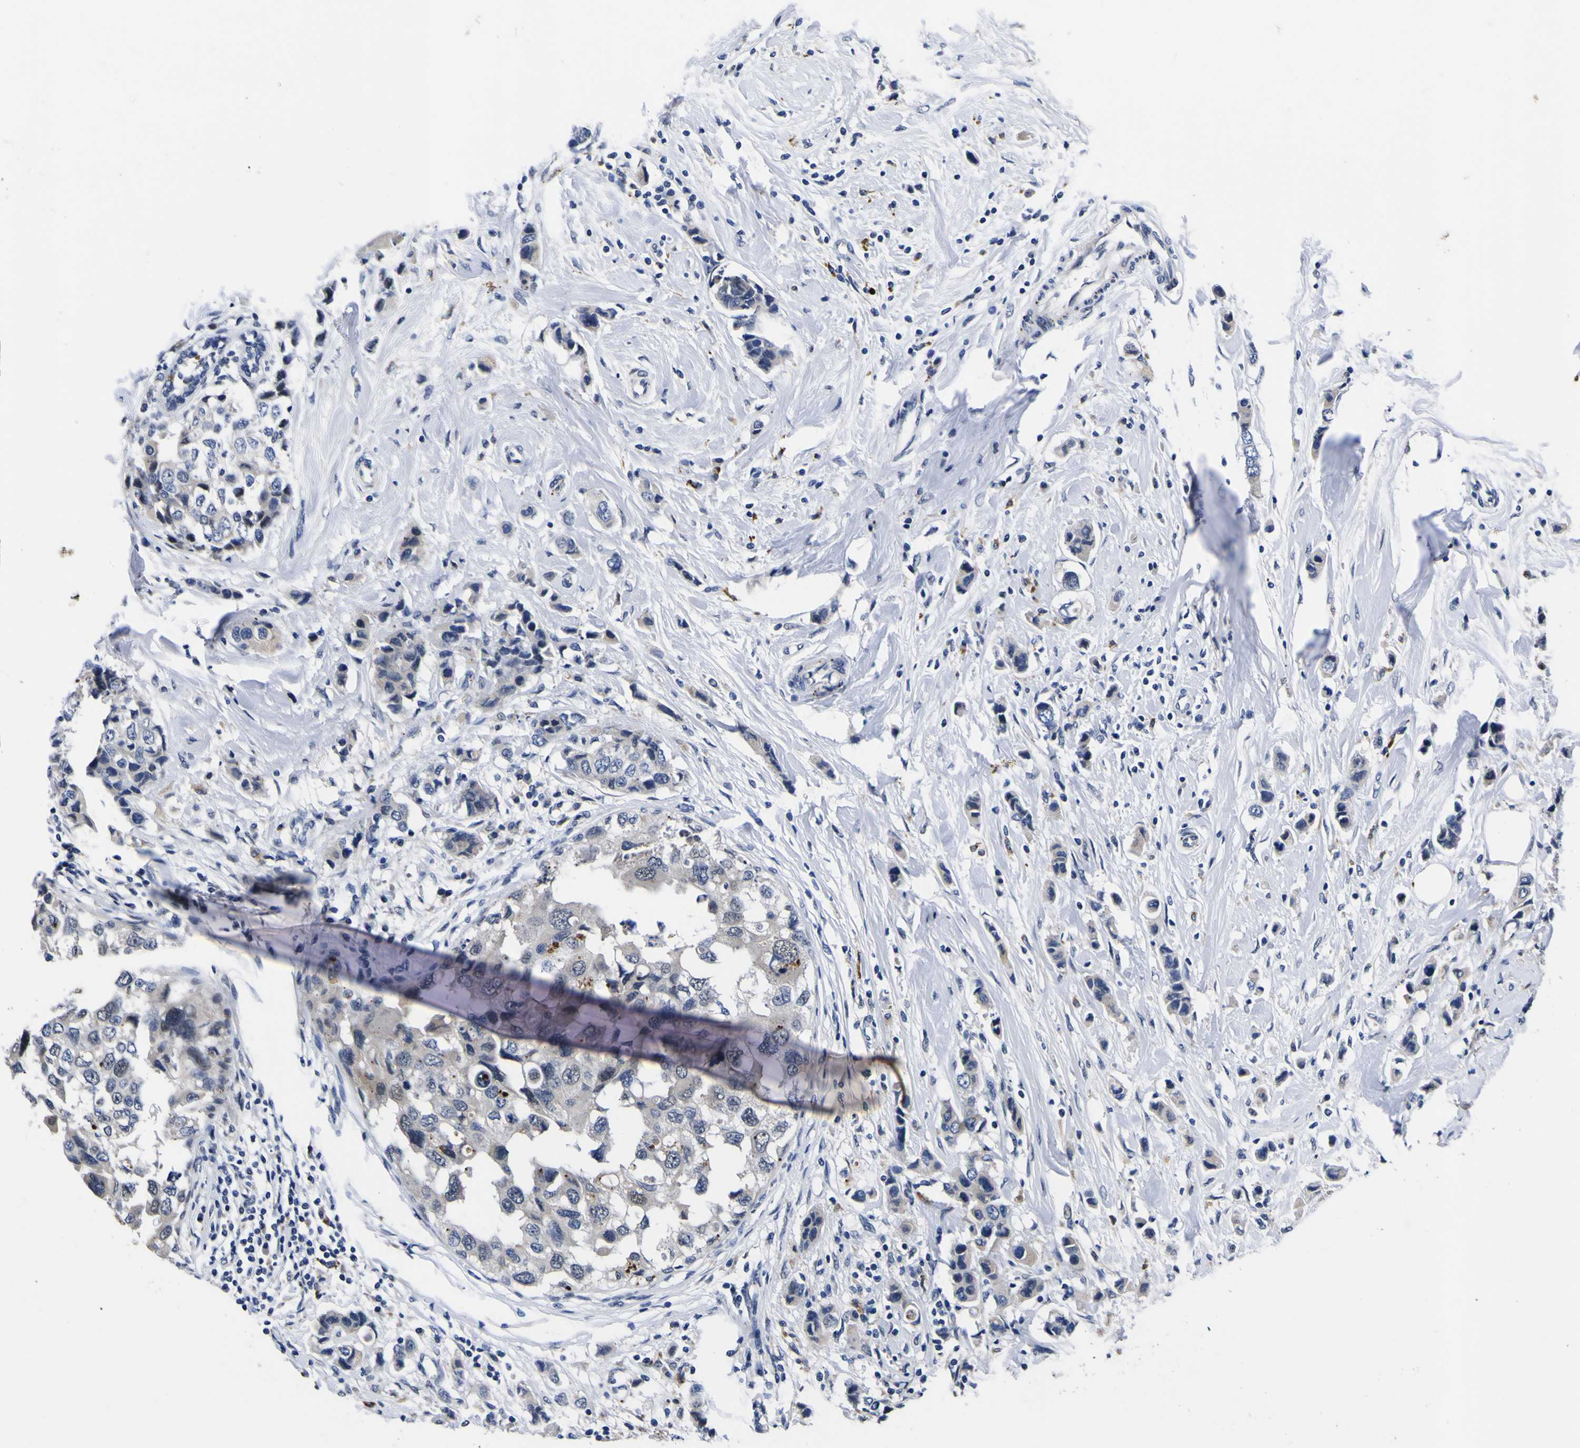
{"staining": {"intensity": "negative", "quantity": "none", "location": "none"}, "tissue": "breast cancer", "cell_type": "Tumor cells", "image_type": "cancer", "snomed": [{"axis": "morphology", "description": "Normal tissue, NOS"}, {"axis": "morphology", "description": "Duct carcinoma"}, {"axis": "topography", "description": "Breast"}], "caption": "This is a histopathology image of immunohistochemistry staining of breast cancer (infiltrating ductal carcinoma), which shows no staining in tumor cells.", "gene": "IGFLR1", "patient": {"sex": "female", "age": 50}}